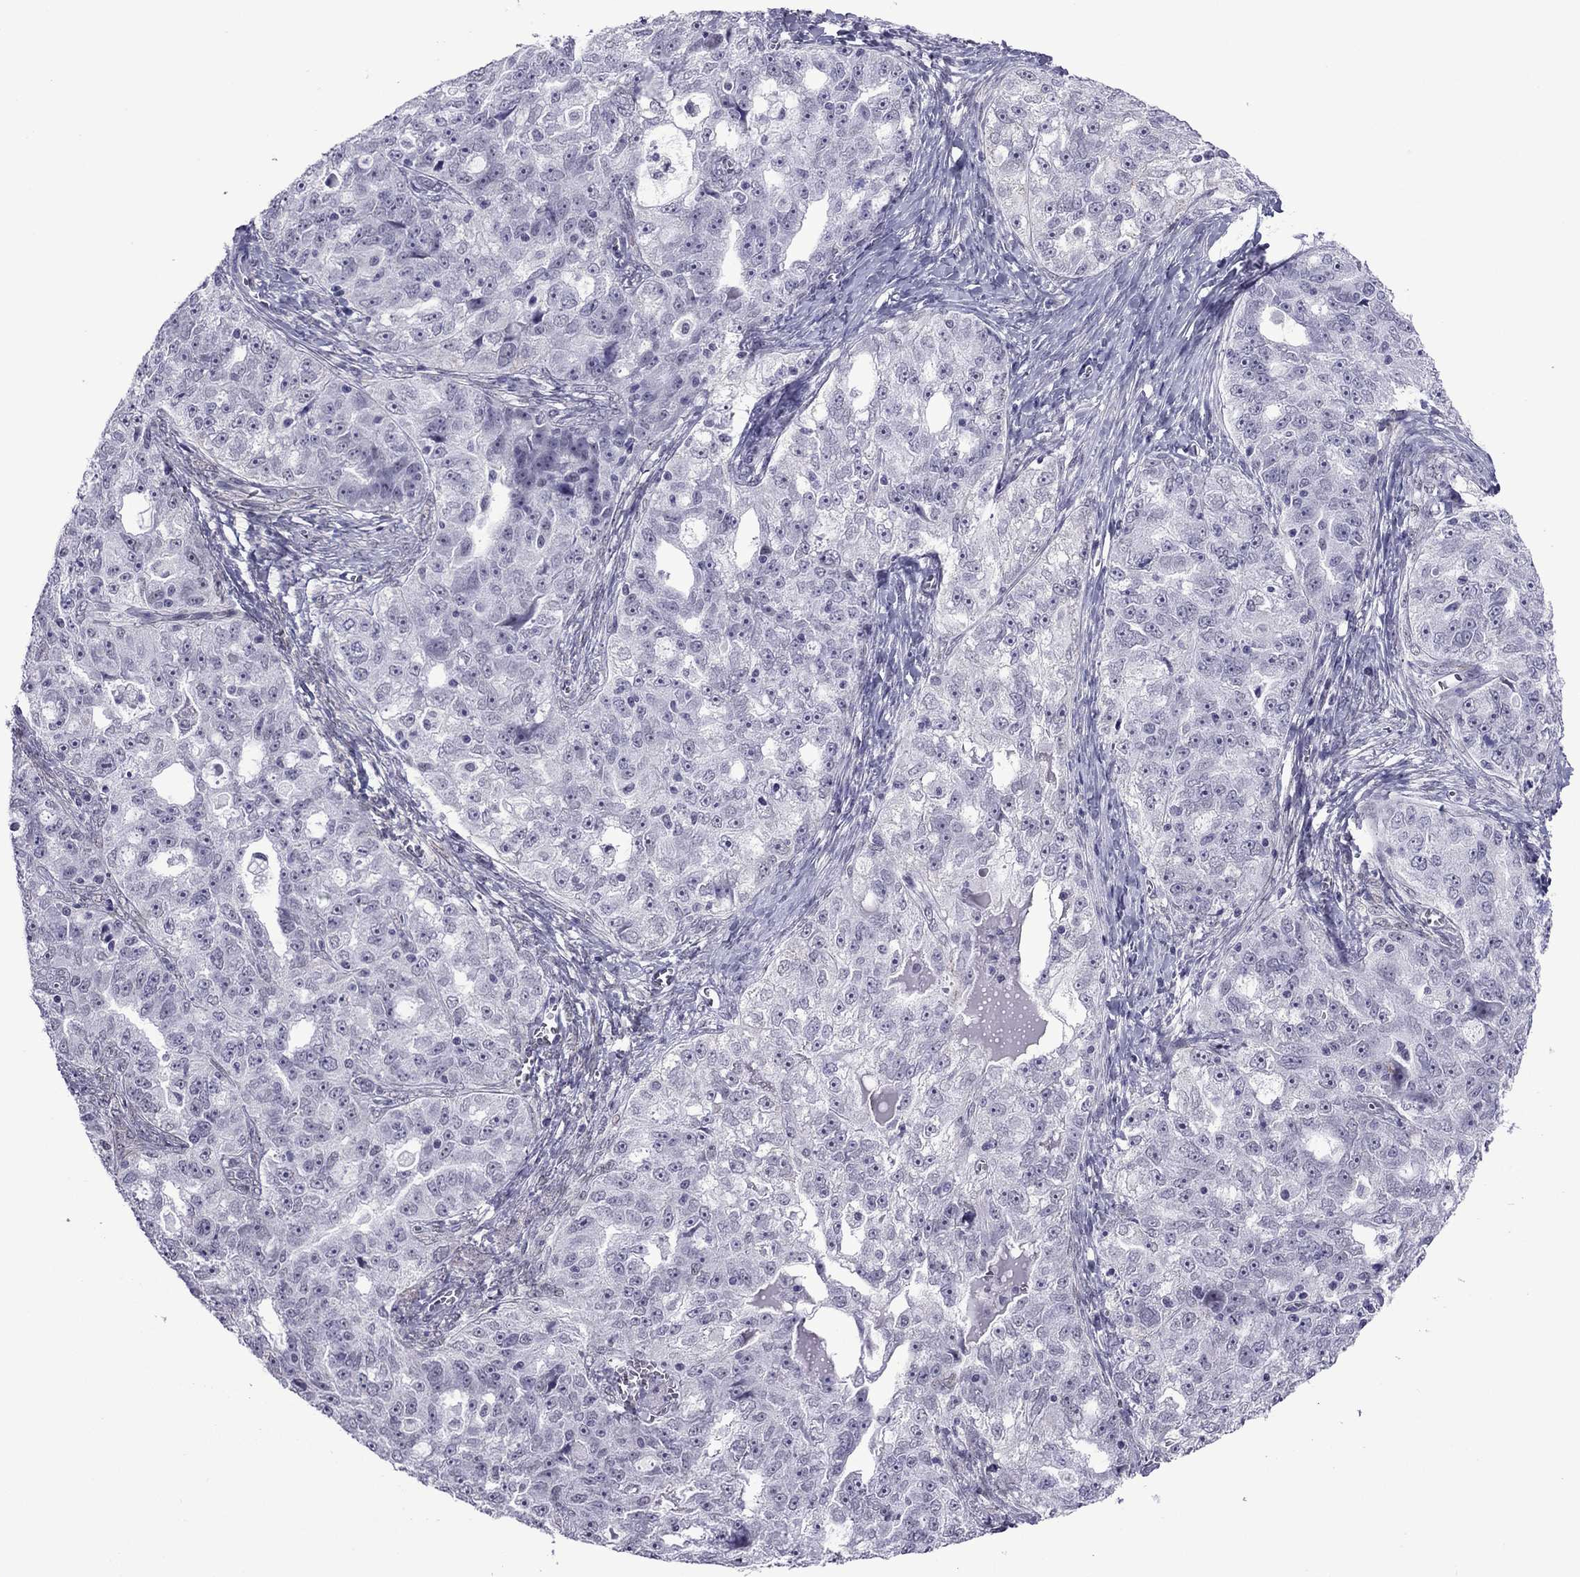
{"staining": {"intensity": "negative", "quantity": "none", "location": "none"}, "tissue": "ovarian cancer", "cell_type": "Tumor cells", "image_type": "cancer", "snomed": [{"axis": "morphology", "description": "Cystadenocarcinoma, serous, NOS"}, {"axis": "topography", "description": "Ovary"}], "caption": "A high-resolution image shows immunohistochemistry (IHC) staining of ovarian serous cystadenocarcinoma, which exhibits no significant expression in tumor cells. Nuclei are stained in blue.", "gene": "ZNF646", "patient": {"sex": "female", "age": 51}}